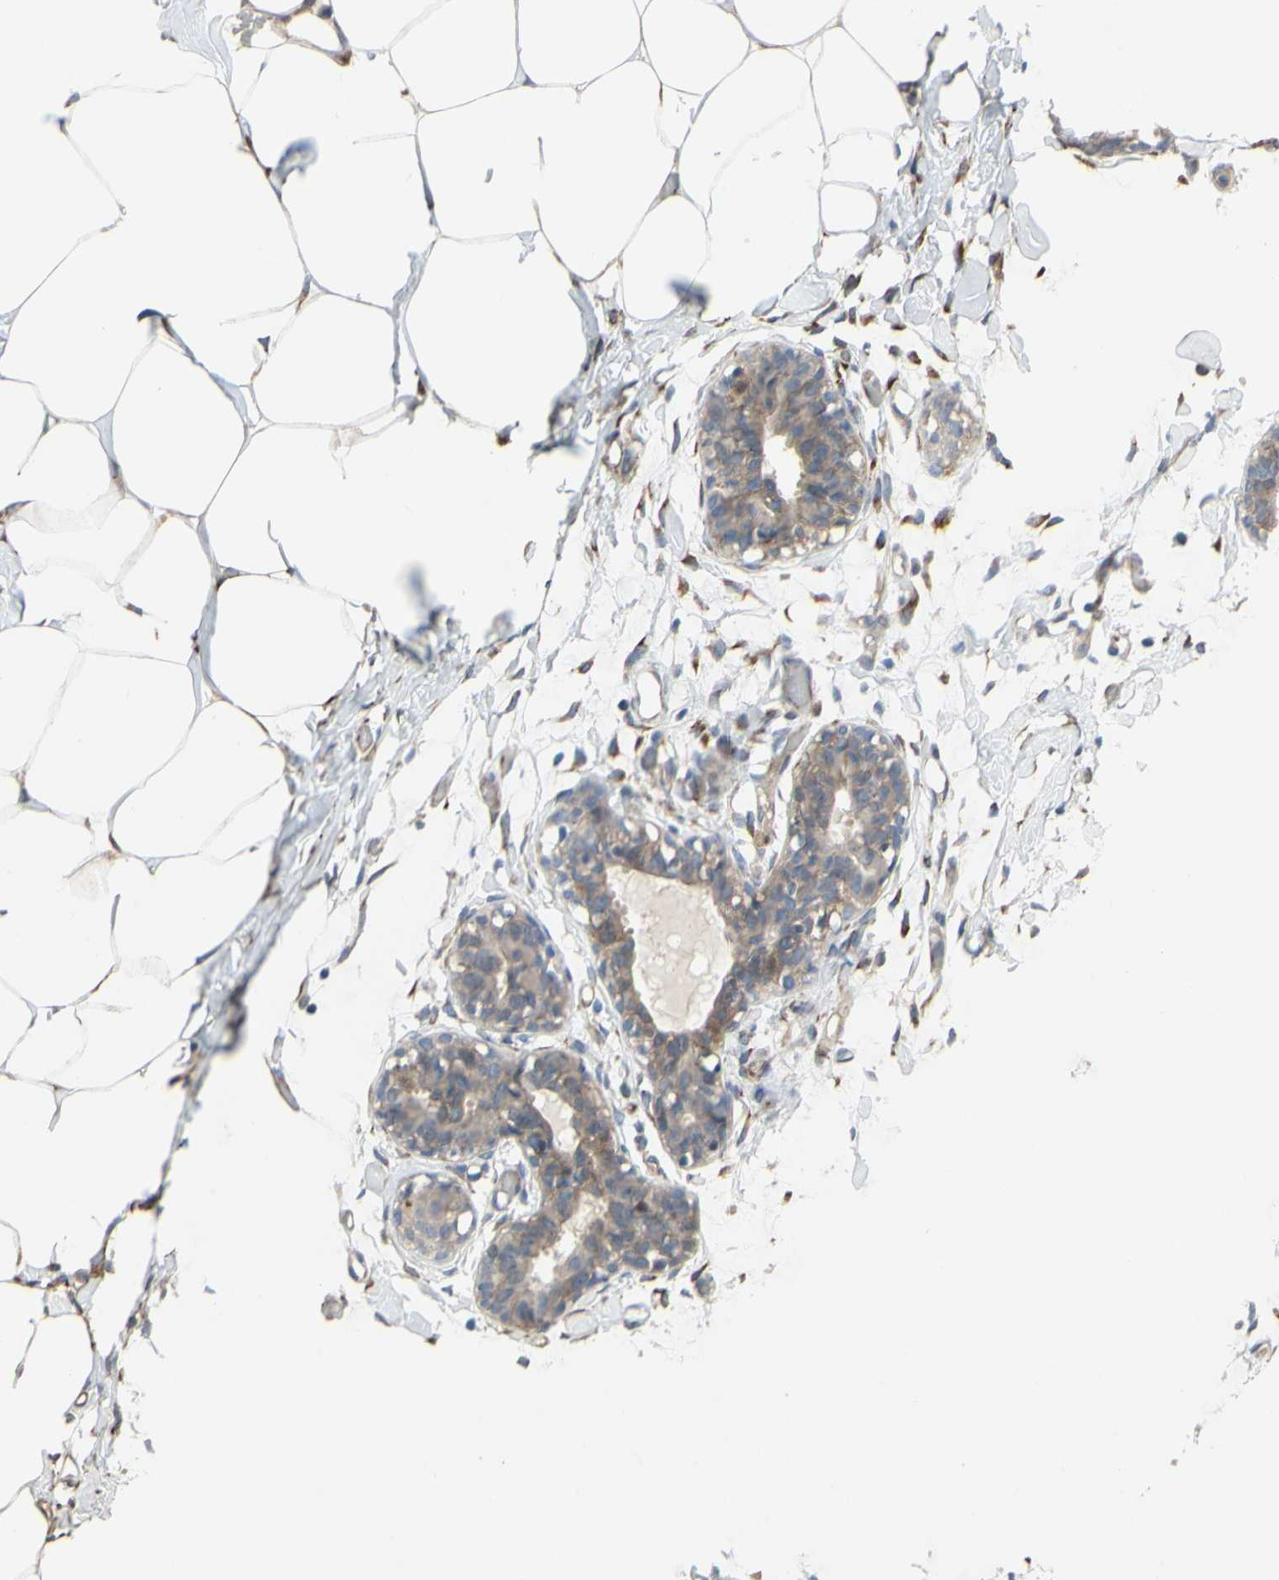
{"staining": {"intensity": "weak", "quantity": ">75%", "location": "cytoplasmic/membranous"}, "tissue": "adipose tissue", "cell_type": "Adipocytes", "image_type": "normal", "snomed": [{"axis": "morphology", "description": "Normal tissue, NOS"}, {"axis": "topography", "description": "Breast"}, {"axis": "topography", "description": "Adipose tissue"}], "caption": "High-magnification brightfield microscopy of unremarkable adipose tissue stained with DAB (brown) and counterstained with hematoxylin (blue). adipocytes exhibit weak cytoplasmic/membranous positivity is present in approximately>75% of cells.", "gene": "CDCP1", "patient": {"sex": "female", "age": 25}}